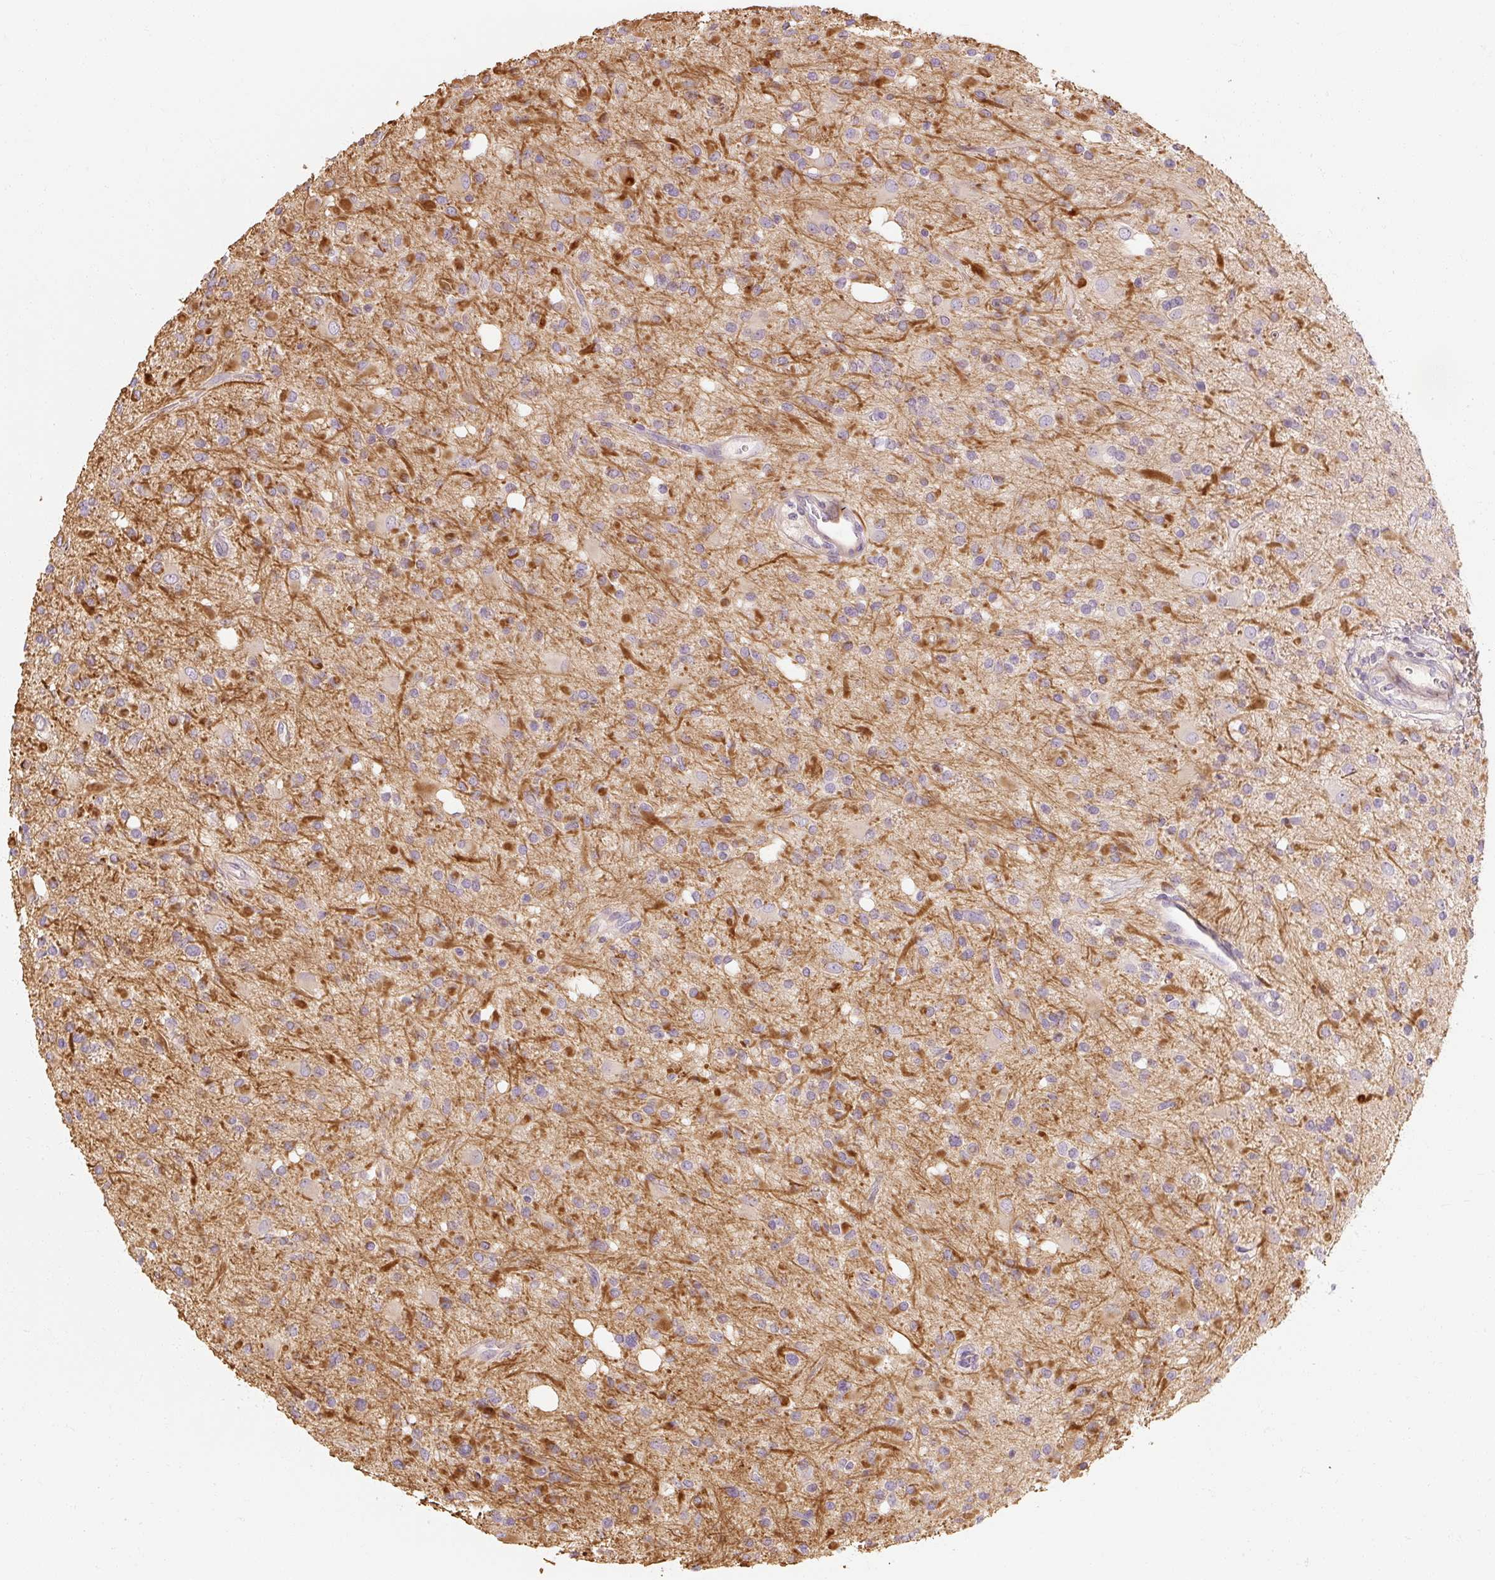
{"staining": {"intensity": "strong", "quantity": "25%-75%", "location": "cytoplasmic/membranous"}, "tissue": "glioma", "cell_type": "Tumor cells", "image_type": "cancer", "snomed": [{"axis": "morphology", "description": "Glioma, malignant, Low grade"}, {"axis": "topography", "description": "Brain"}], "caption": "The micrograph demonstrates a brown stain indicating the presence of a protein in the cytoplasmic/membranous of tumor cells in glioma.", "gene": "RB1CC1", "patient": {"sex": "female", "age": 33}}